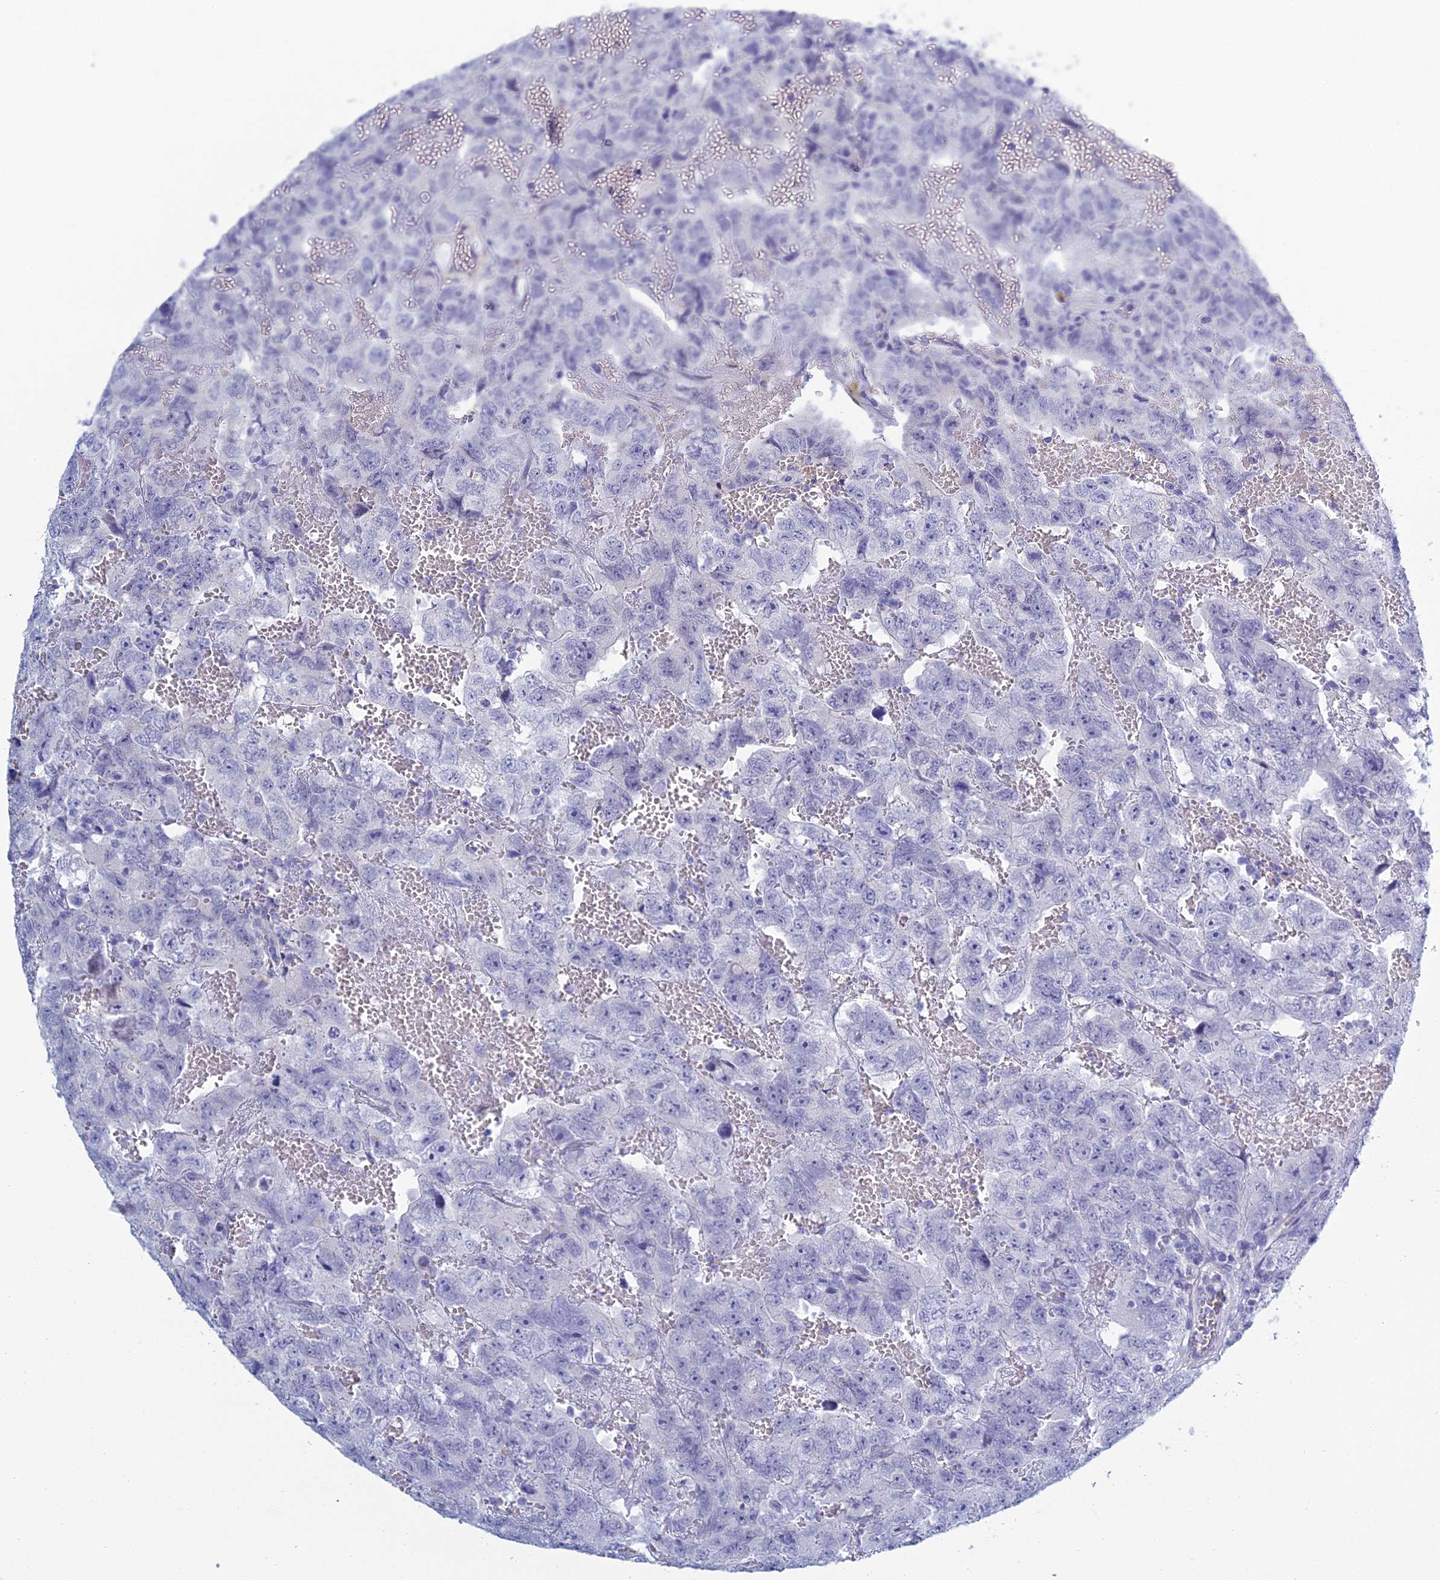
{"staining": {"intensity": "negative", "quantity": "none", "location": "none"}, "tissue": "testis cancer", "cell_type": "Tumor cells", "image_type": "cancer", "snomed": [{"axis": "morphology", "description": "Carcinoma, Embryonal, NOS"}, {"axis": "topography", "description": "Testis"}], "caption": "A high-resolution photomicrograph shows immunohistochemistry staining of testis cancer, which shows no significant positivity in tumor cells. (Stains: DAB IHC with hematoxylin counter stain, Microscopy: brightfield microscopy at high magnification).", "gene": "MUC13", "patient": {"sex": "male", "age": 45}}